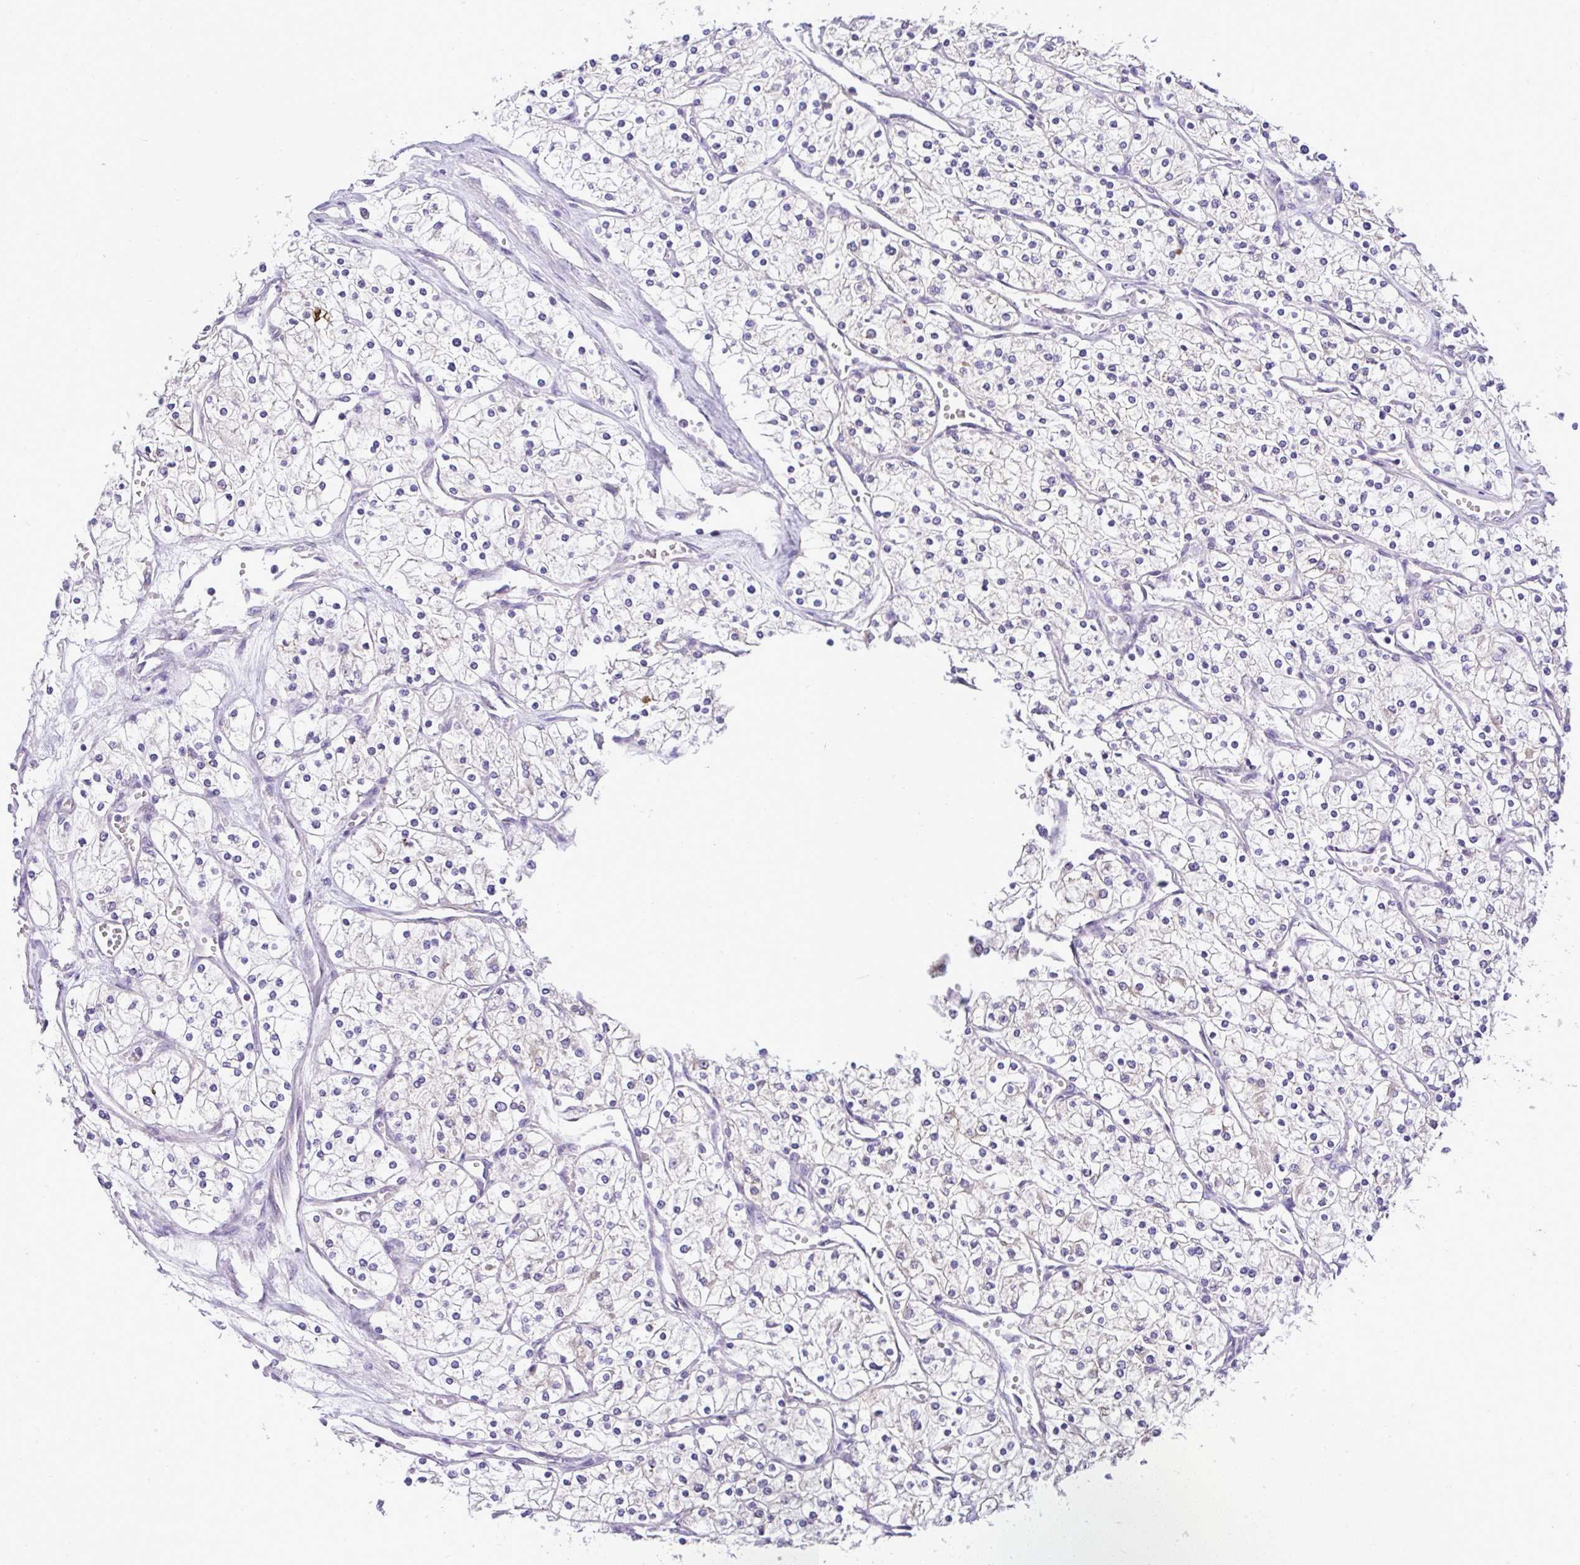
{"staining": {"intensity": "negative", "quantity": "none", "location": "none"}, "tissue": "renal cancer", "cell_type": "Tumor cells", "image_type": "cancer", "snomed": [{"axis": "morphology", "description": "Adenocarcinoma, NOS"}, {"axis": "topography", "description": "Kidney"}], "caption": "Renal cancer (adenocarcinoma) was stained to show a protein in brown. There is no significant positivity in tumor cells.", "gene": "ST8SIA2", "patient": {"sex": "male", "age": 80}}